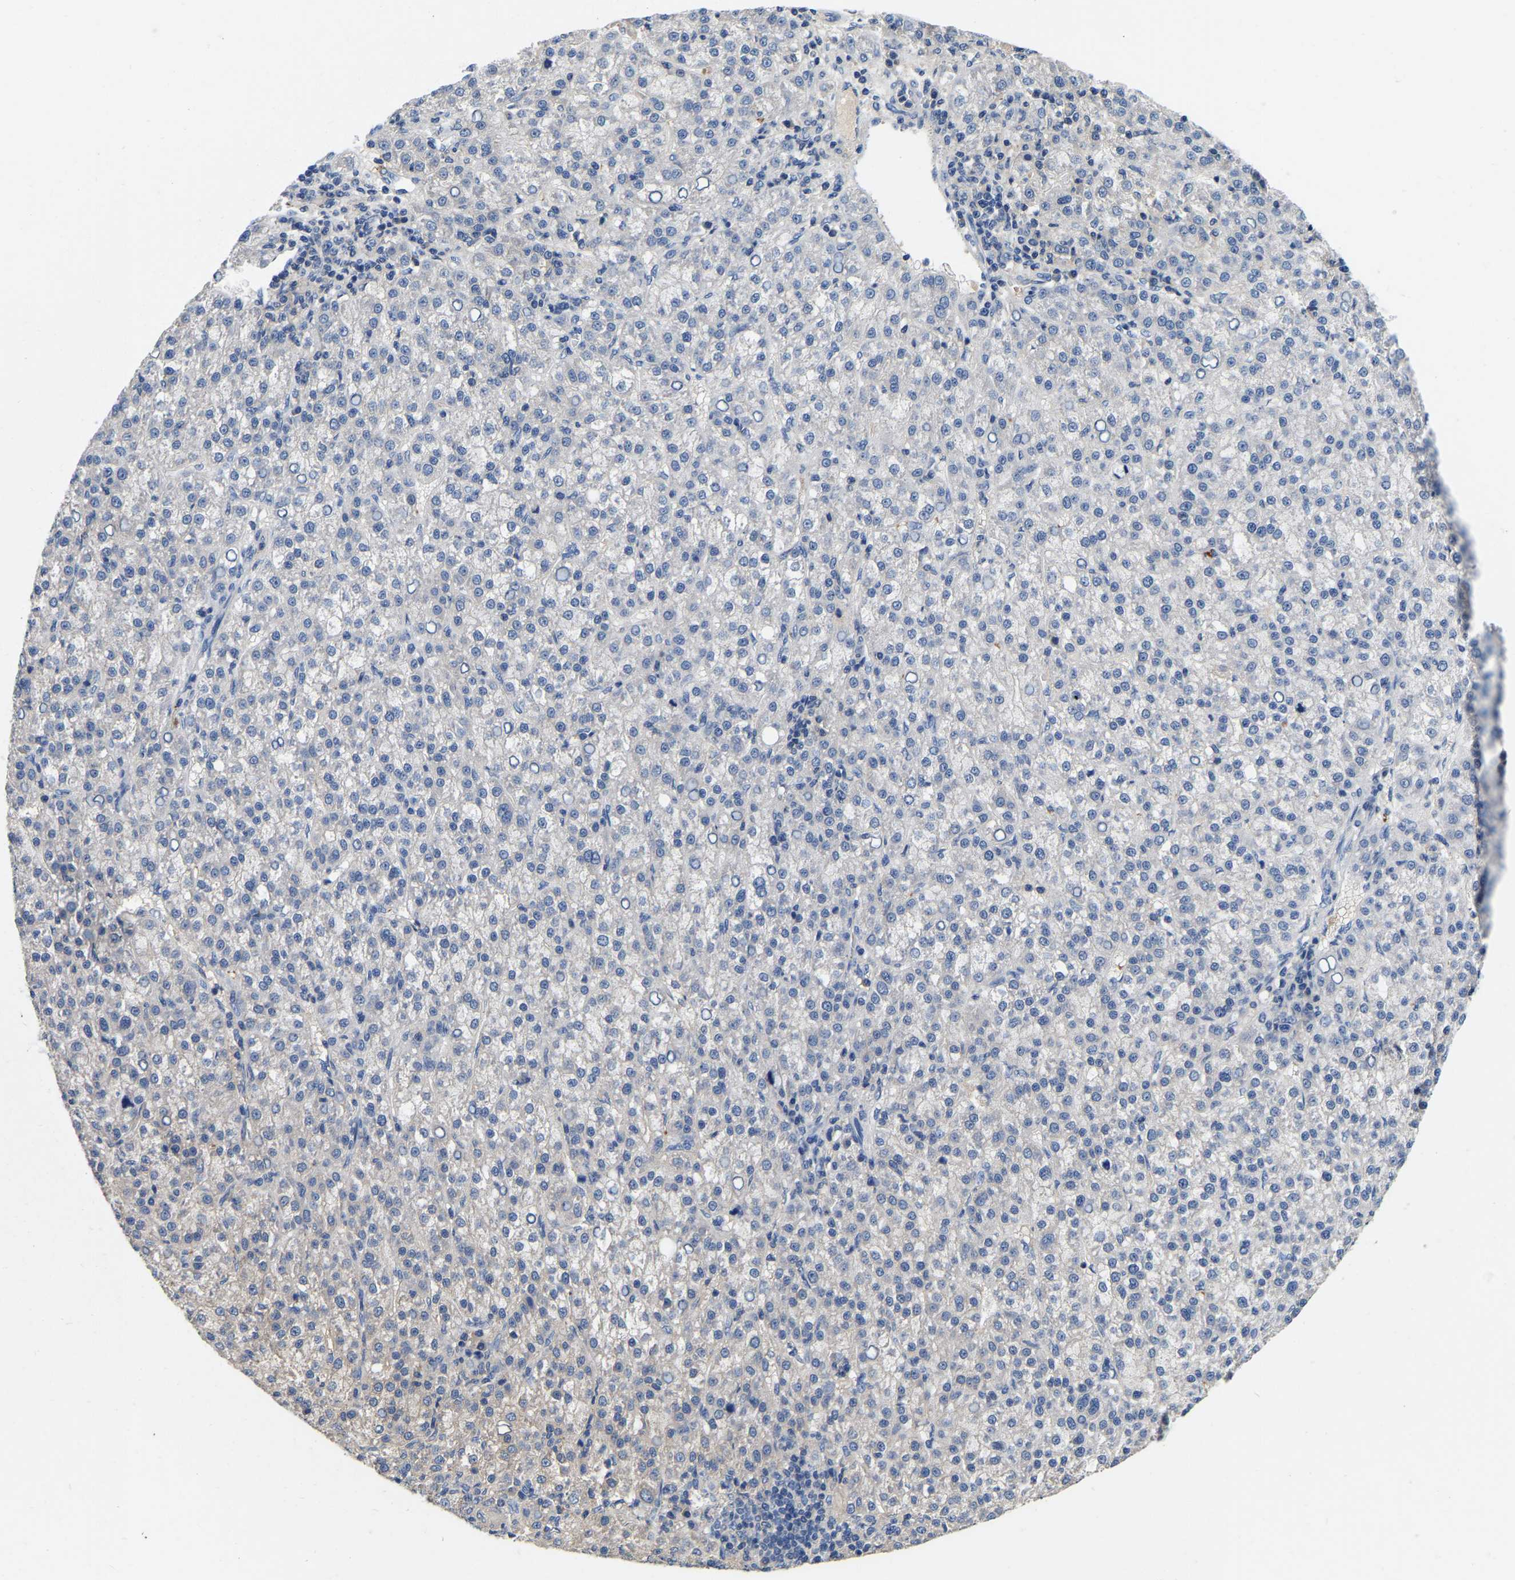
{"staining": {"intensity": "negative", "quantity": "none", "location": "none"}, "tissue": "liver cancer", "cell_type": "Tumor cells", "image_type": "cancer", "snomed": [{"axis": "morphology", "description": "Carcinoma, Hepatocellular, NOS"}, {"axis": "topography", "description": "Liver"}], "caption": "An immunohistochemistry (IHC) micrograph of liver cancer (hepatocellular carcinoma) is shown. There is no staining in tumor cells of liver cancer (hepatocellular carcinoma).", "gene": "RAB27B", "patient": {"sex": "female", "age": 58}}